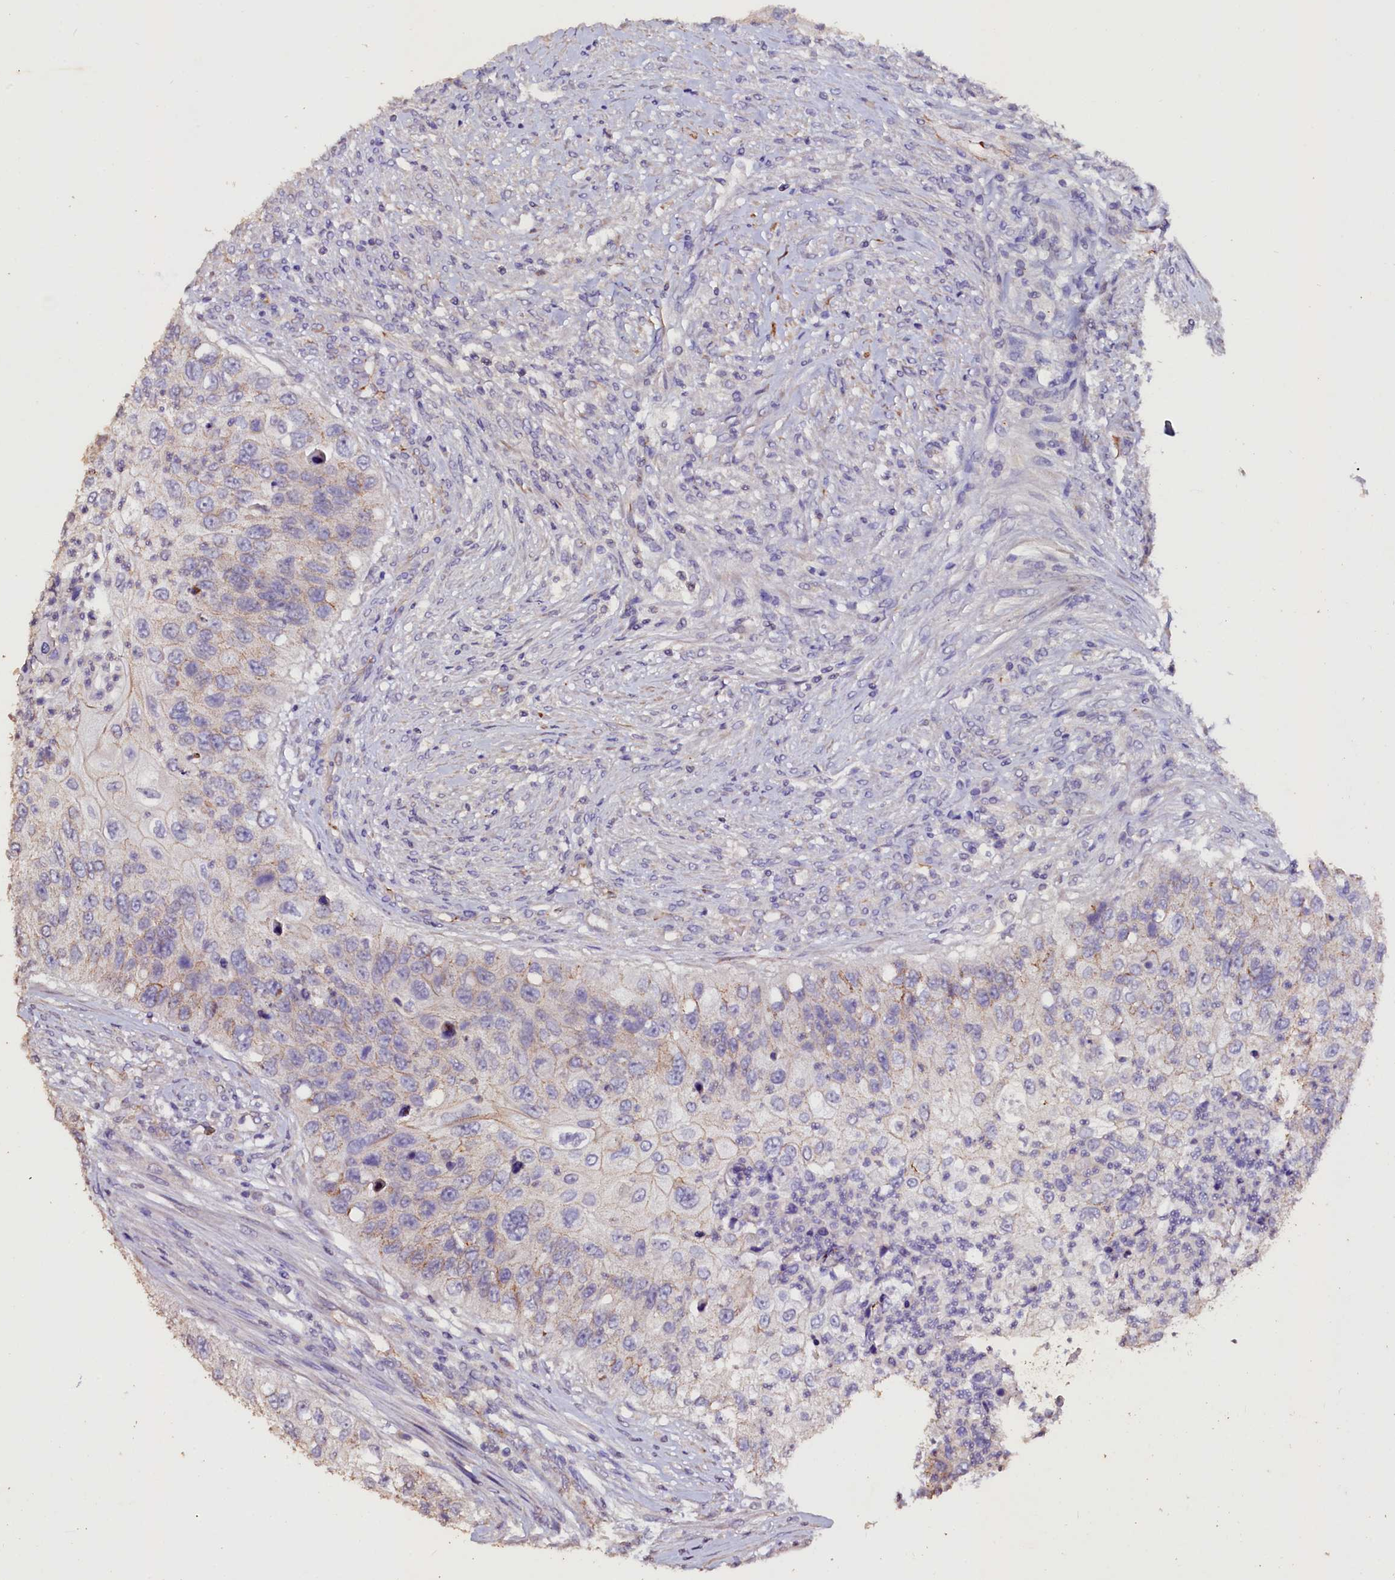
{"staining": {"intensity": "weak", "quantity": "<25%", "location": "cytoplasmic/membranous"}, "tissue": "urothelial cancer", "cell_type": "Tumor cells", "image_type": "cancer", "snomed": [{"axis": "morphology", "description": "Urothelial carcinoma, High grade"}, {"axis": "topography", "description": "Urinary bladder"}], "caption": "This is an immunohistochemistry (IHC) photomicrograph of high-grade urothelial carcinoma. There is no staining in tumor cells.", "gene": "VPS36", "patient": {"sex": "female", "age": 60}}